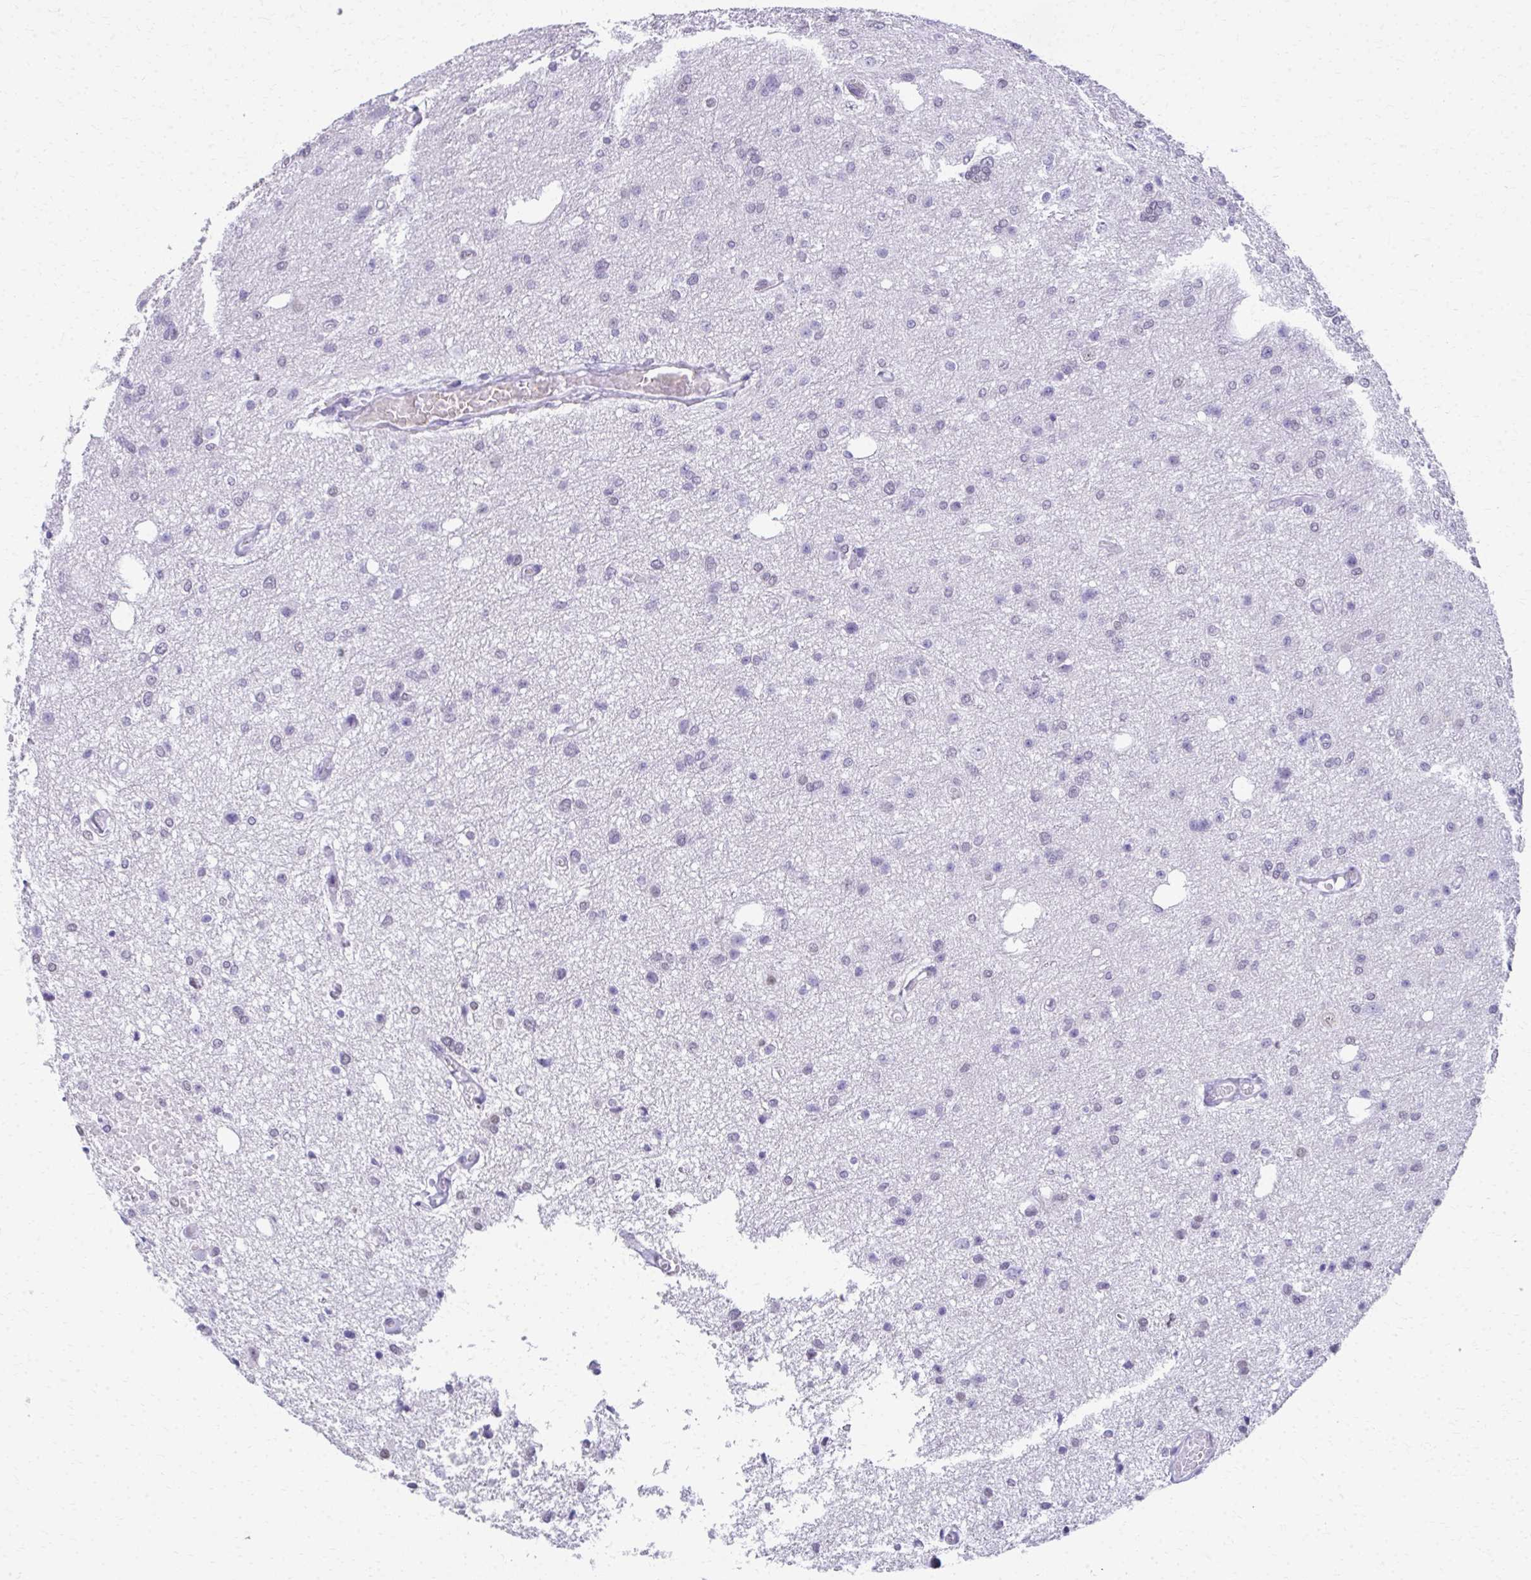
{"staining": {"intensity": "negative", "quantity": "none", "location": "none"}, "tissue": "glioma", "cell_type": "Tumor cells", "image_type": "cancer", "snomed": [{"axis": "morphology", "description": "Glioma, malignant, Low grade"}, {"axis": "topography", "description": "Brain"}], "caption": "There is no significant positivity in tumor cells of malignant low-grade glioma.", "gene": "SCLY", "patient": {"sex": "male", "age": 26}}